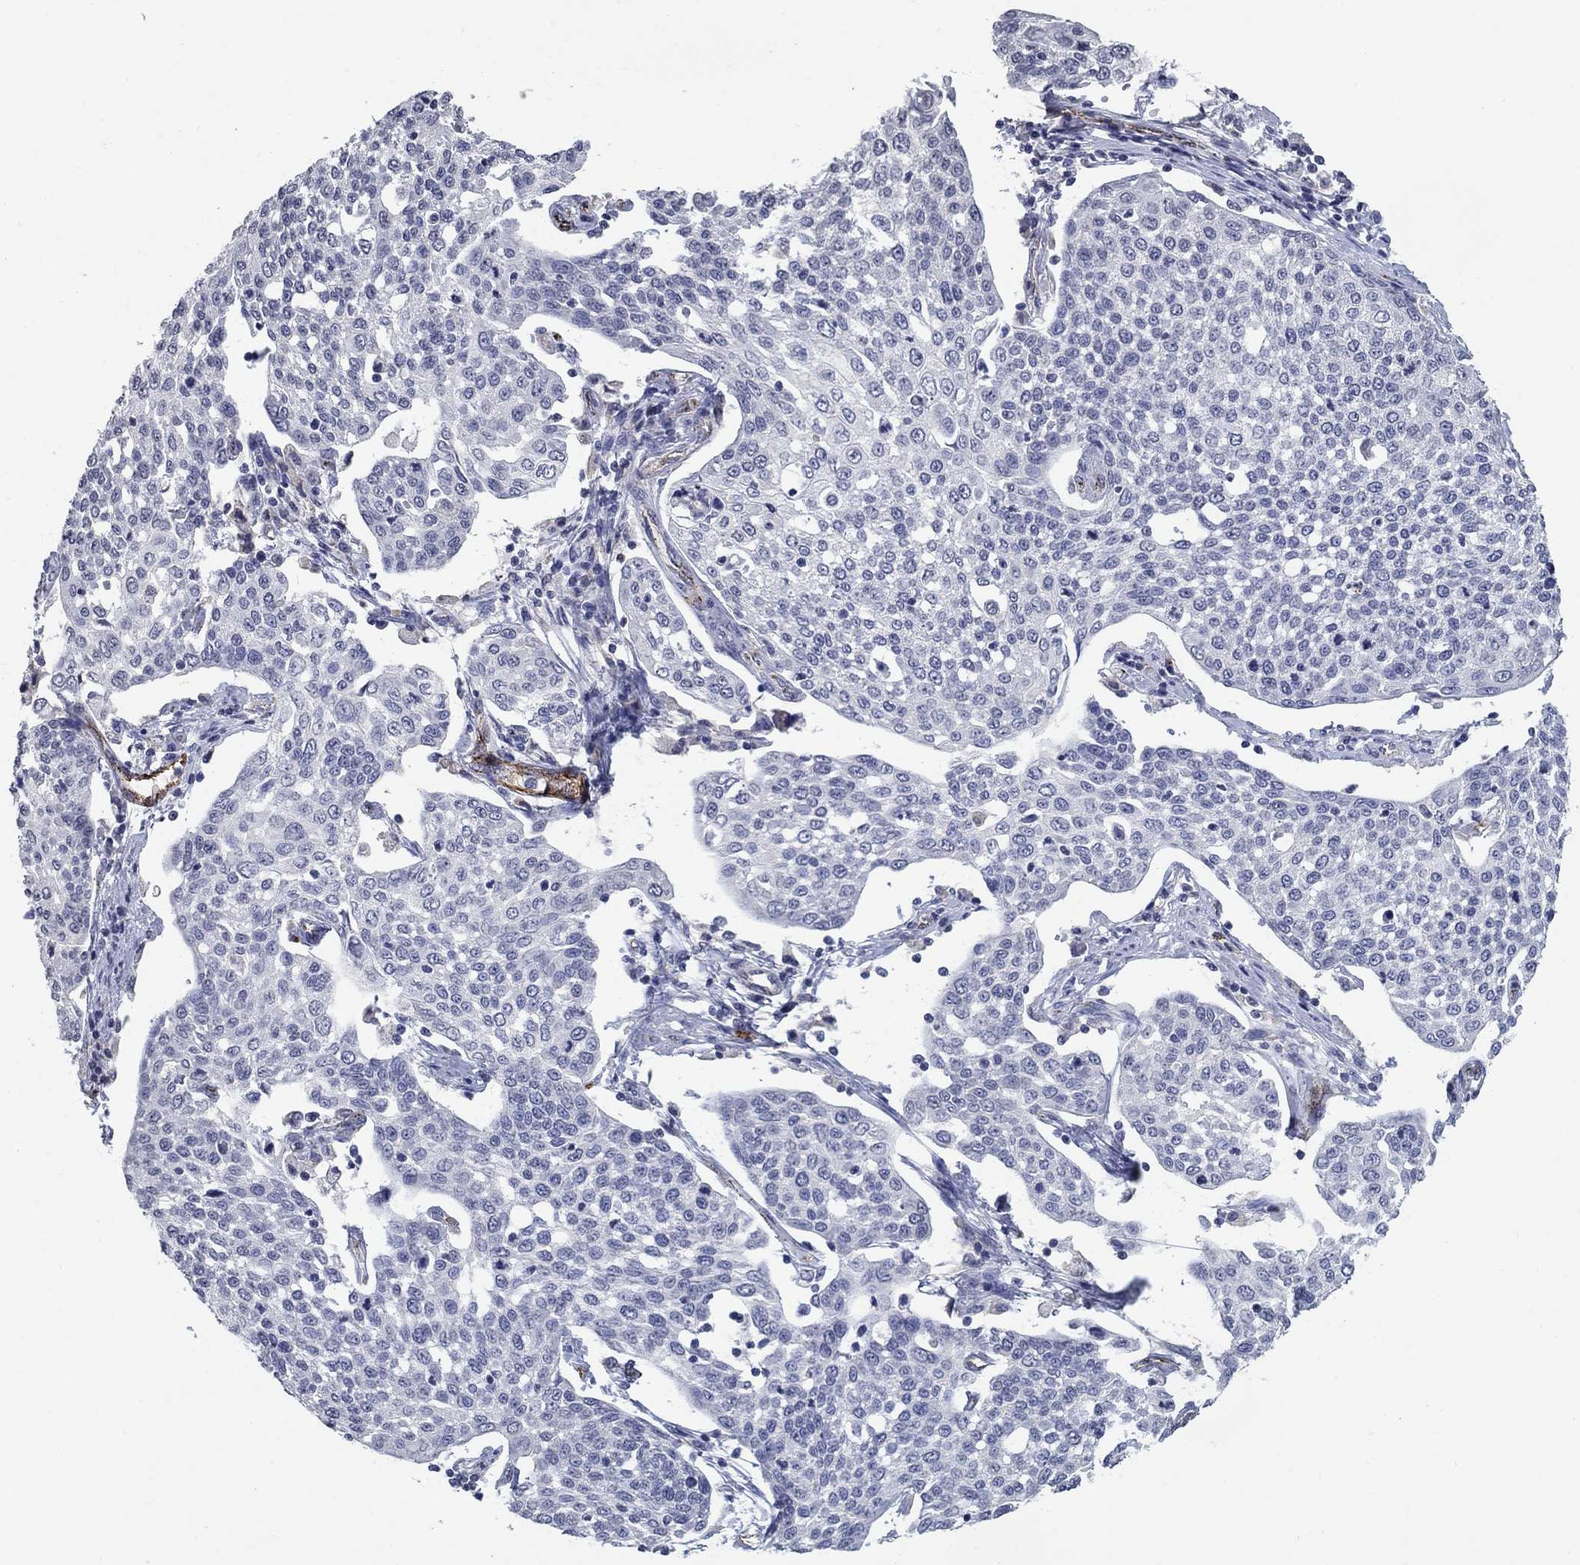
{"staining": {"intensity": "negative", "quantity": "none", "location": "none"}, "tissue": "cervical cancer", "cell_type": "Tumor cells", "image_type": "cancer", "snomed": [{"axis": "morphology", "description": "Squamous cell carcinoma, NOS"}, {"axis": "topography", "description": "Cervix"}], "caption": "Cervical cancer was stained to show a protein in brown. There is no significant expression in tumor cells.", "gene": "TINAG", "patient": {"sex": "female", "age": 34}}